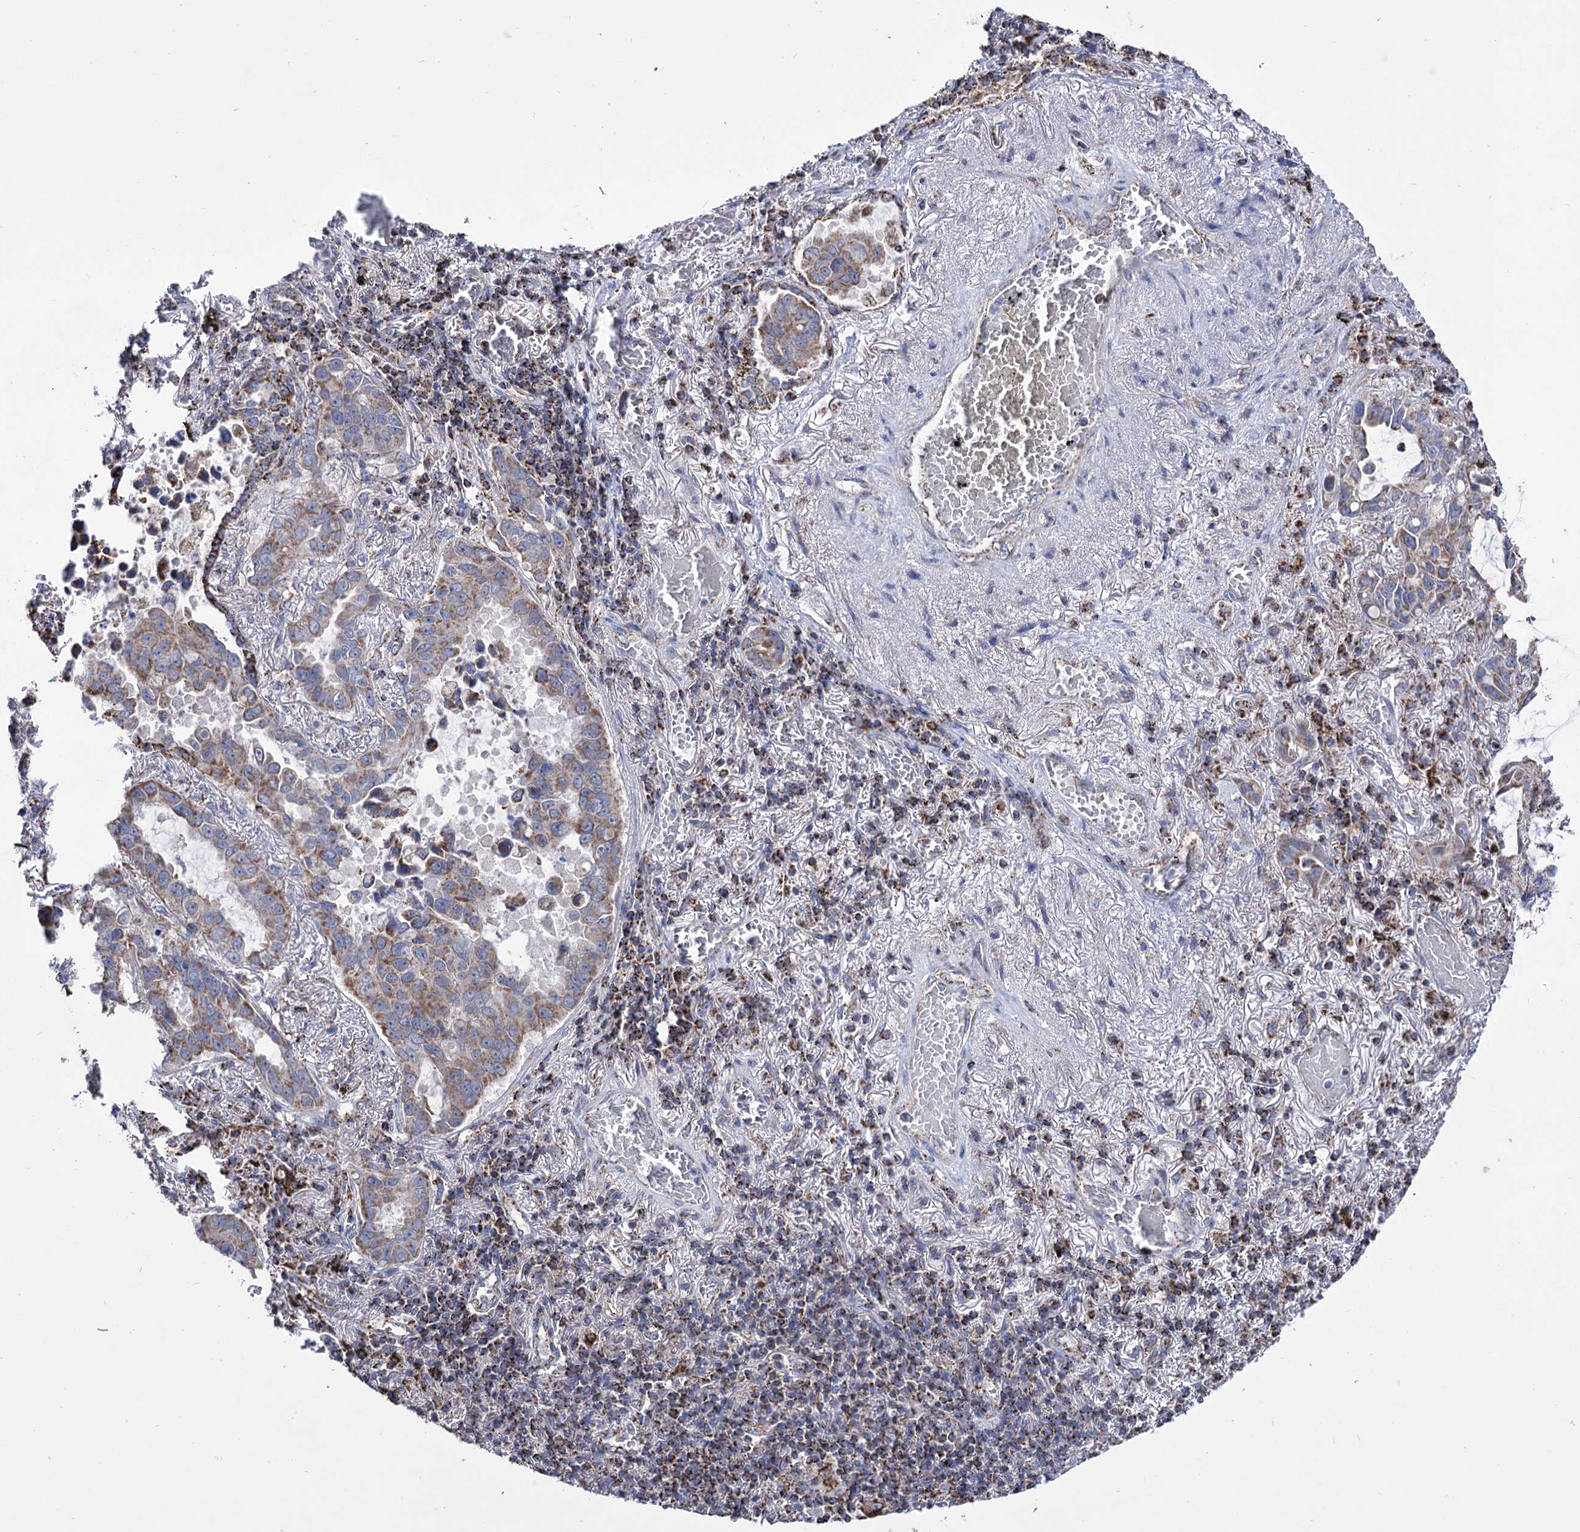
{"staining": {"intensity": "moderate", "quantity": ">75%", "location": "cytoplasmic/membranous"}, "tissue": "lung cancer", "cell_type": "Tumor cells", "image_type": "cancer", "snomed": [{"axis": "morphology", "description": "Adenocarcinoma, NOS"}, {"axis": "topography", "description": "Lung"}], "caption": "Lung adenocarcinoma stained for a protein displays moderate cytoplasmic/membranous positivity in tumor cells.", "gene": "ABHD10", "patient": {"sex": "male", "age": 64}}